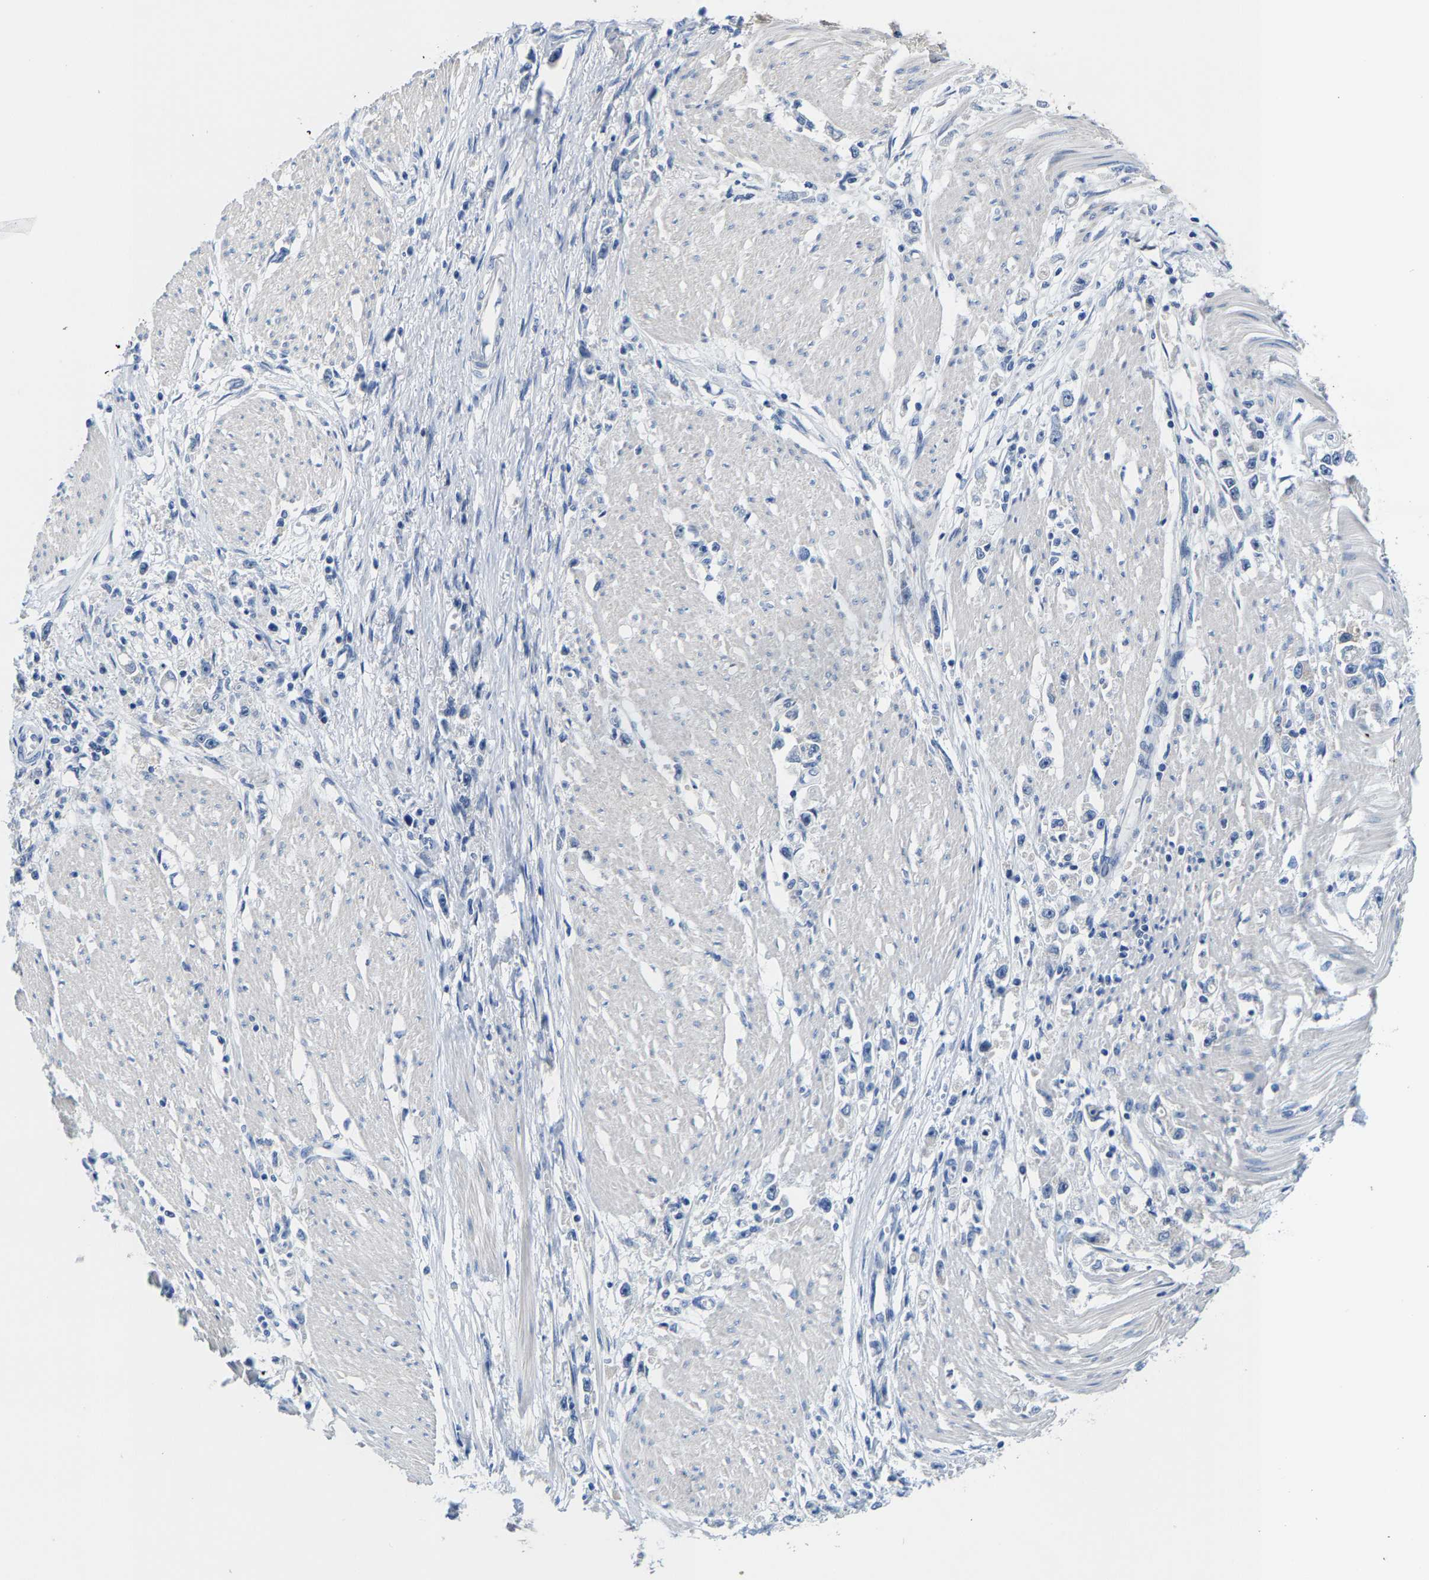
{"staining": {"intensity": "negative", "quantity": "none", "location": "none"}, "tissue": "stomach cancer", "cell_type": "Tumor cells", "image_type": "cancer", "snomed": [{"axis": "morphology", "description": "Adenocarcinoma, NOS"}, {"axis": "topography", "description": "Stomach"}], "caption": "This histopathology image is of stomach adenocarcinoma stained with immunohistochemistry to label a protein in brown with the nuclei are counter-stained blue. There is no expression in tumor cells. (Immunohistochemistry, brightfield microscopy, high magnification).", "gene": "KLHL1", "patient": {"sex": "female", "age": 59}}